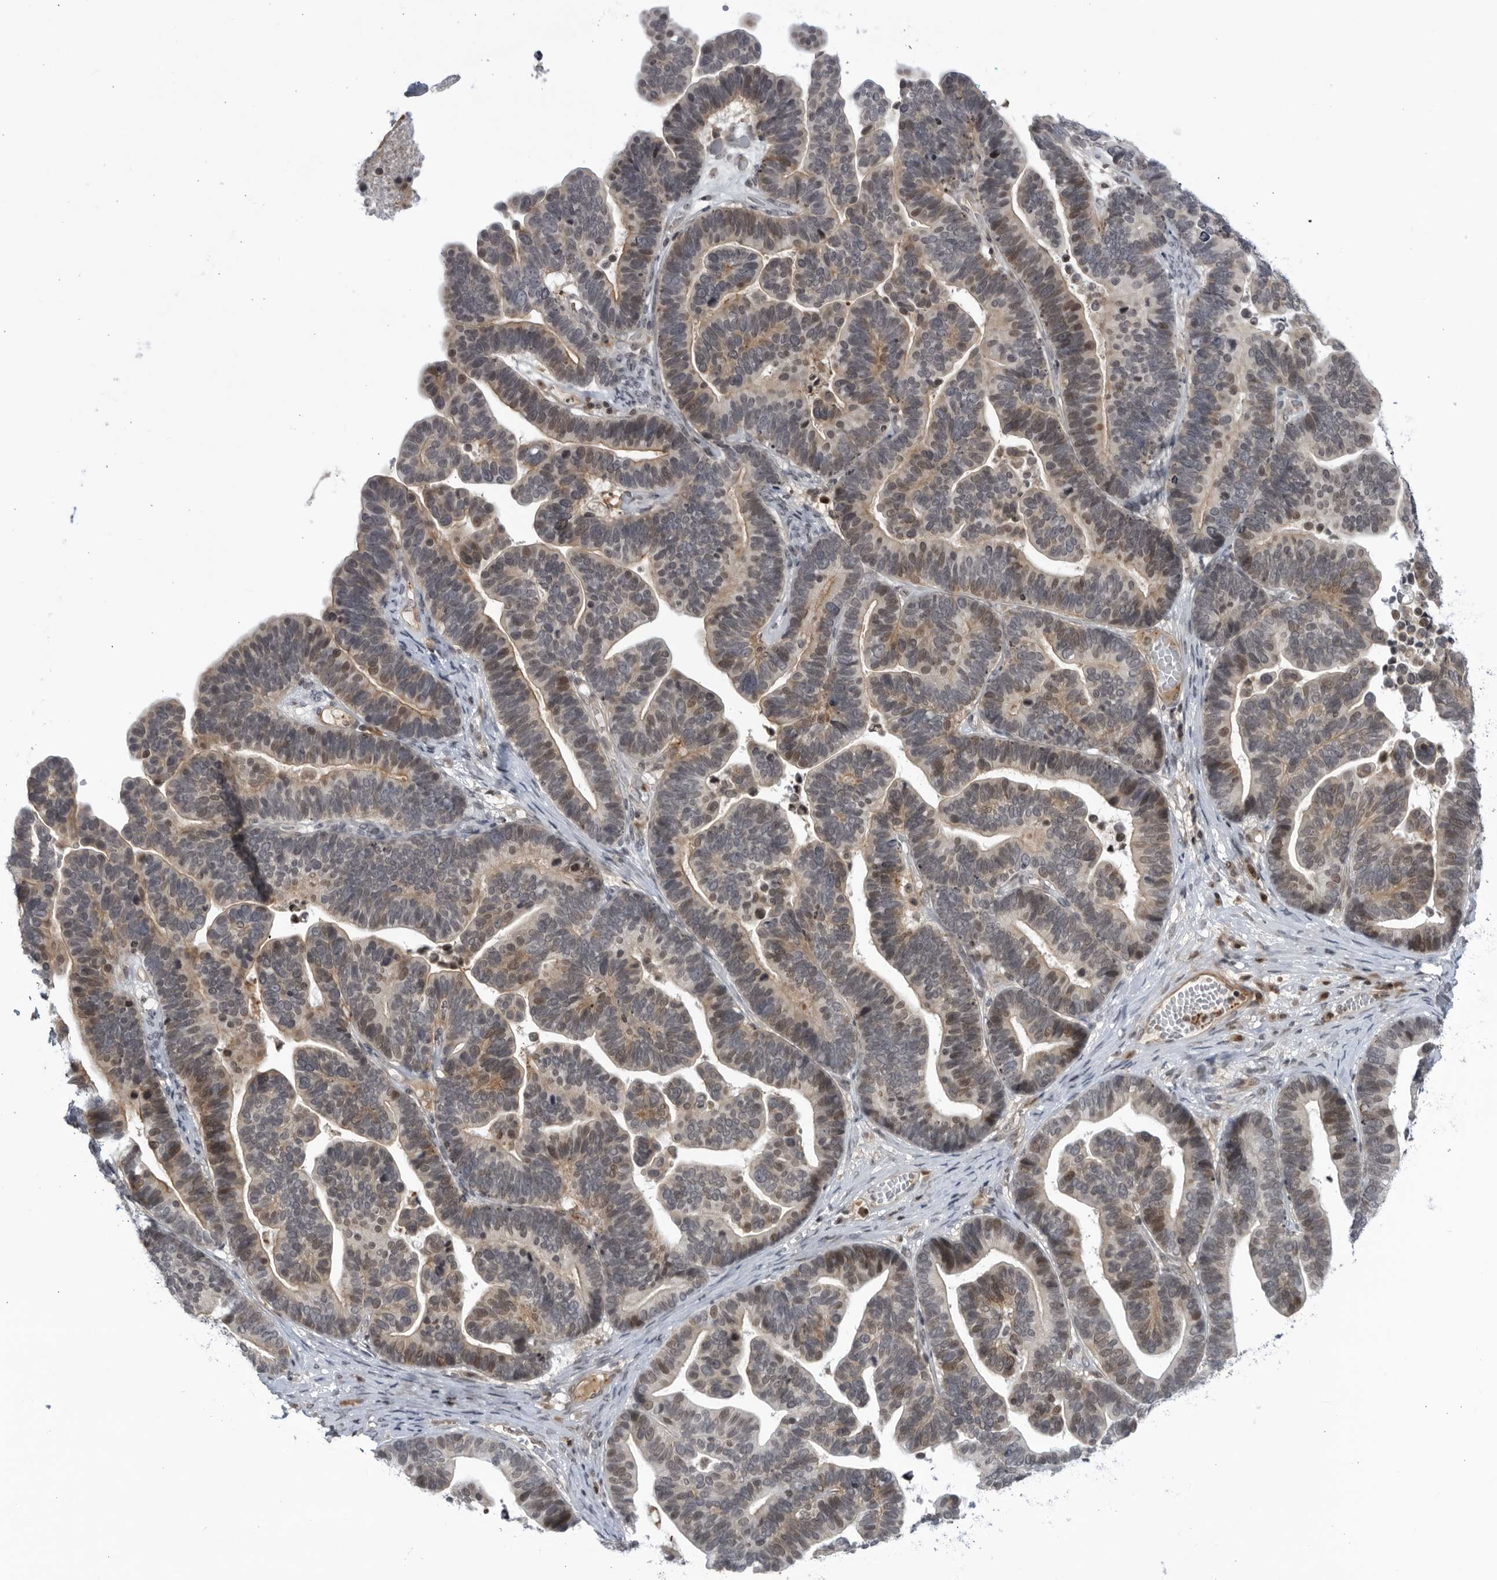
{"staining": {"intensity": "weak", "quantity": "25%-75%", "location": "cytoplasmic/membranous,nuclear"}, "tissue": "ovarian cancer", "cell_type": "Tumor cells", "image_type": "cancer", "snomed": [{"axis": "morphology", "description": "Cystadenocarcinoma, serous, NOS"}, {"axis": "topography", "description": "Ovary"}], "caption": "Protein staining reveals weak cytoplasmic/membranous and nuclear expression in about 25%-75% of tumor cells in serous cystadenocarcinoma (ovarian).", "gene": "DTL", "patient": {"sex": "female", "age": 56}}